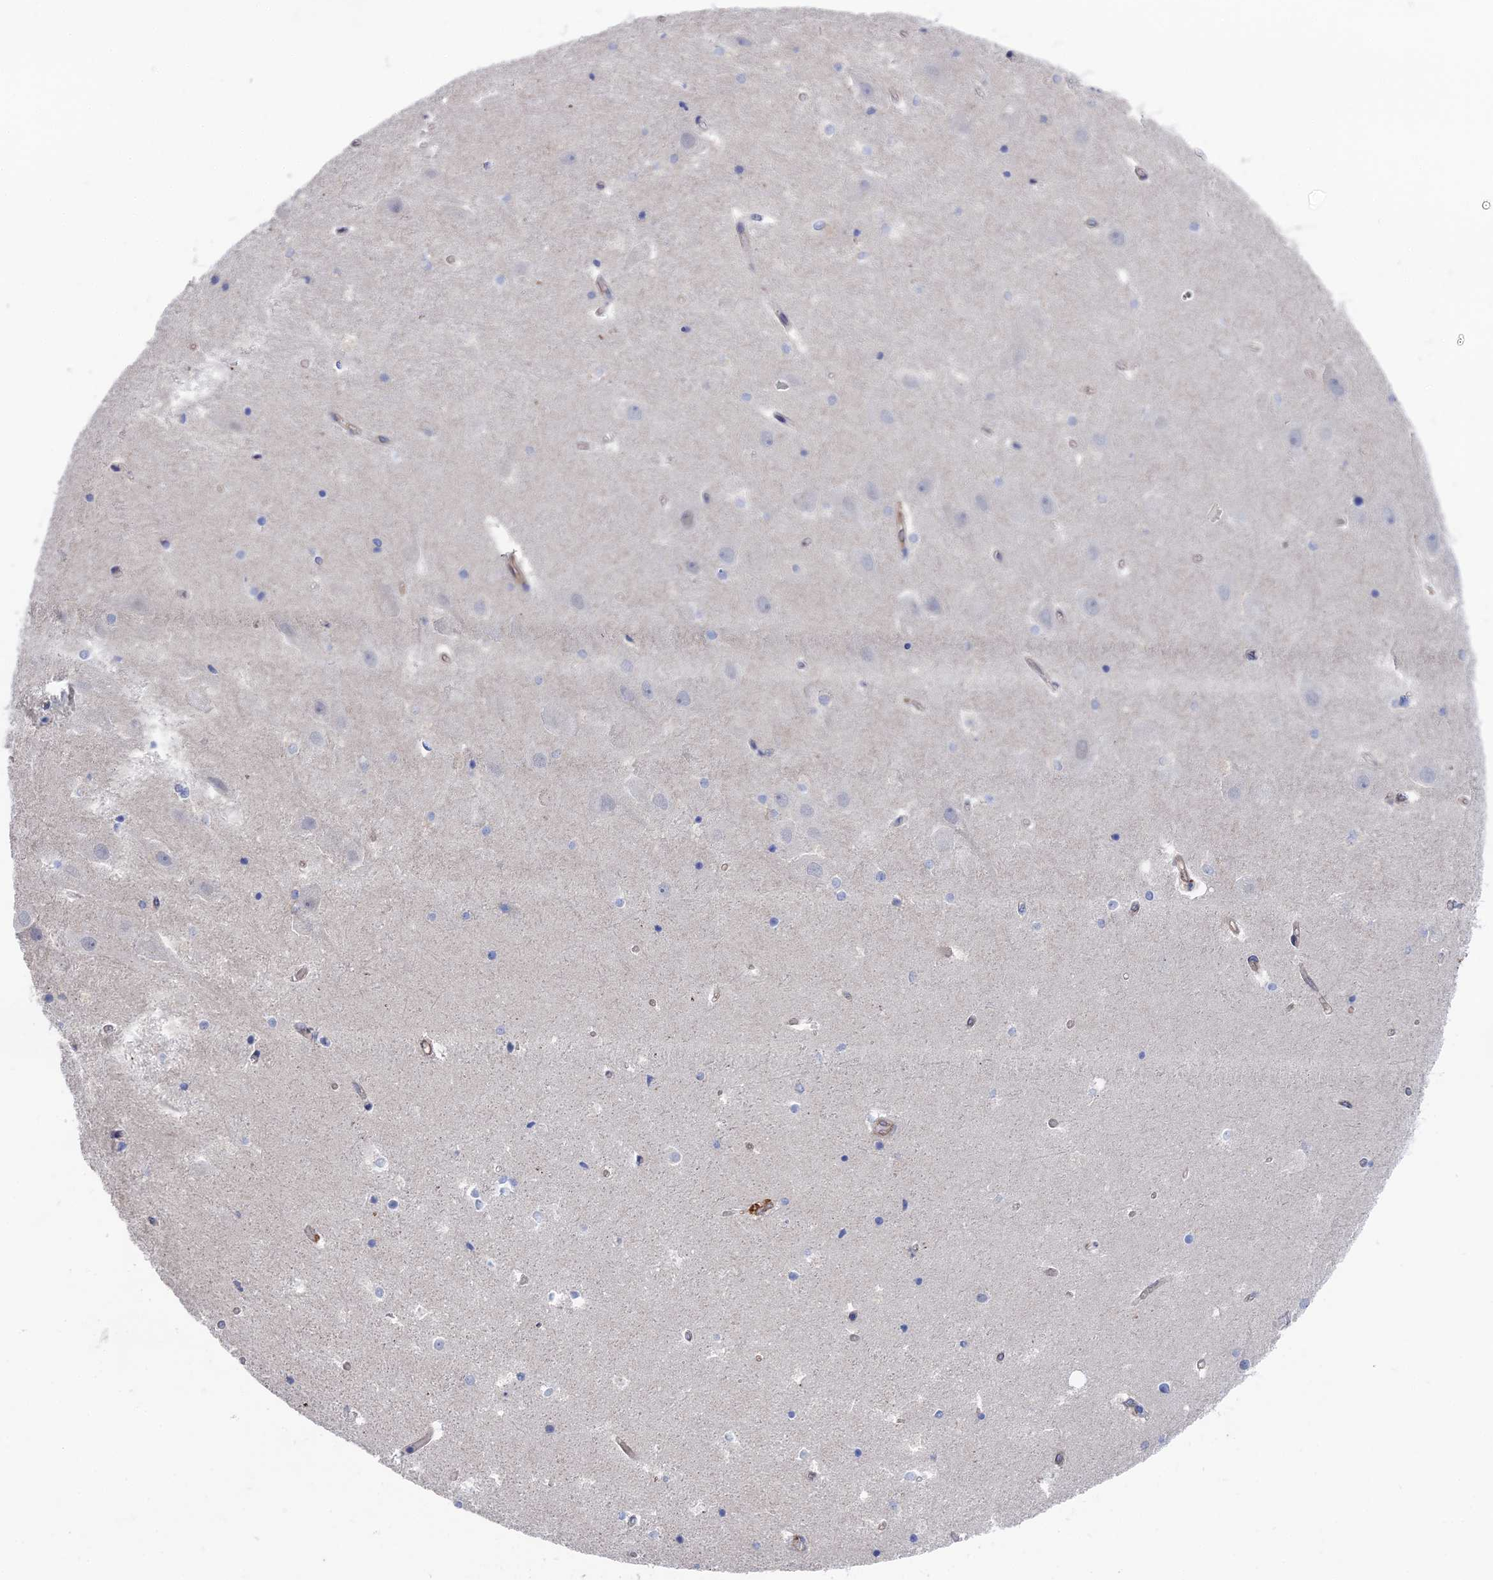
{"staining": {"intensity": "negative", "quantity": "none", "location": "none"}, "tissue": "hippocampus", "cell_type": "Glial cells", "image_type": "normal", "snomed": [{"axis": "morphology", "description": "Normal tissue, NOS"}, {"axis": "topography", "description": "Hippocampus"}], "caption": "An immunohistochemistry histopathology image of benign hippocampus is shown. There is no staining in glial cells of hippocampus. The staining is performed using DAB (3,3'-diaminobenzidine) brown chromogen with nuclei counter-stained in using hematoxylin.", "gene": "ARAP3", "patient": {"sex": "female", "age": 52}}